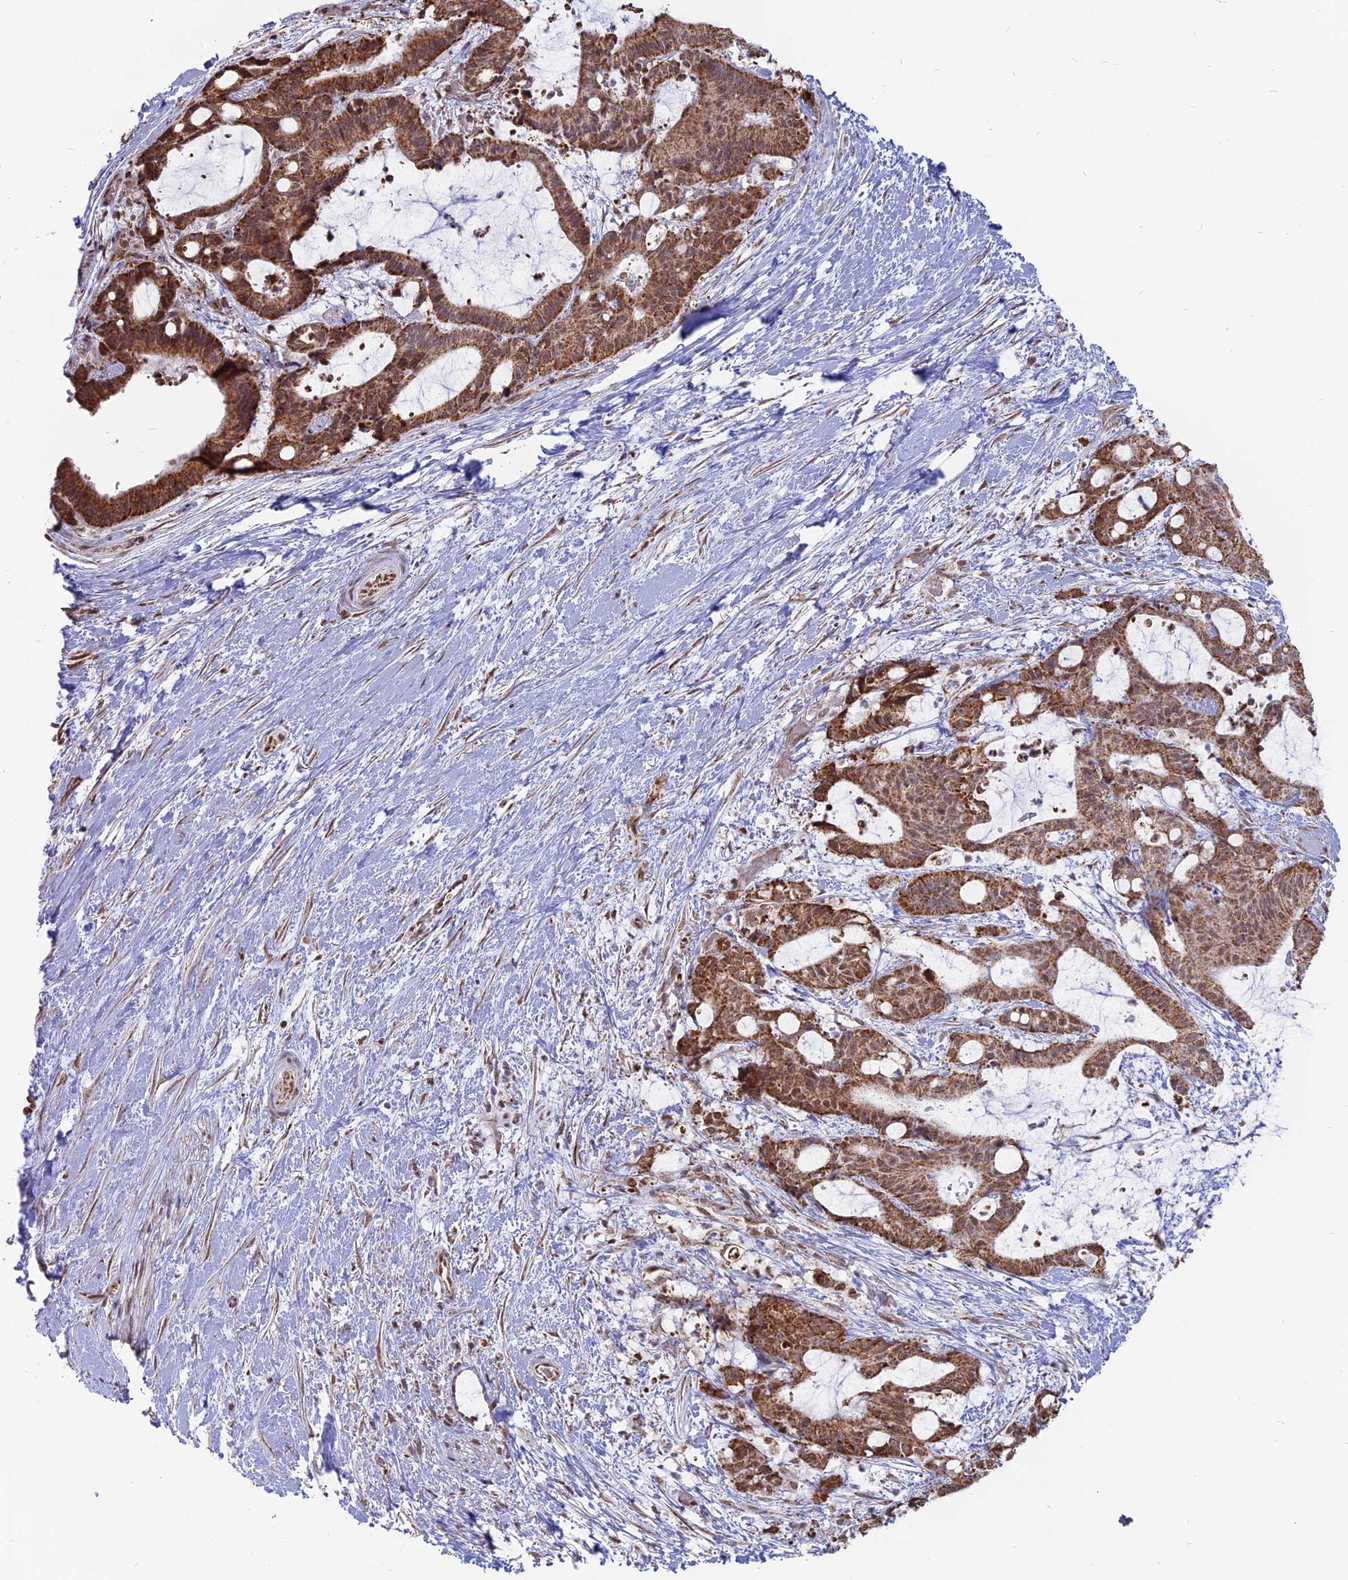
{"staining": {"intensity": "strong", "quantity": ">75%", "location": "cytoplasmic/membranous"}, "tissue": "liver cancer", "cell_type": "Tumor cells", "image_type": "cancer", "snomed": [{"axis": "morphology", "description": "Normal tissue, NOS"}, {"axis": "morphology", "description": "Cholangiocarcinoma"}, {"axis": "topography", "description": "Liver"}, {"axis": "topography", "description": "Peripheral nerve tissue"}], "caption": "Strong cytoplasmic/membranous expression for a protein is identified in about >75% of tumor cells of liver cancer using immunohistochemistry.", "gene": "ARHGAP40", "patient": {"sex": "female", "age": 73}}